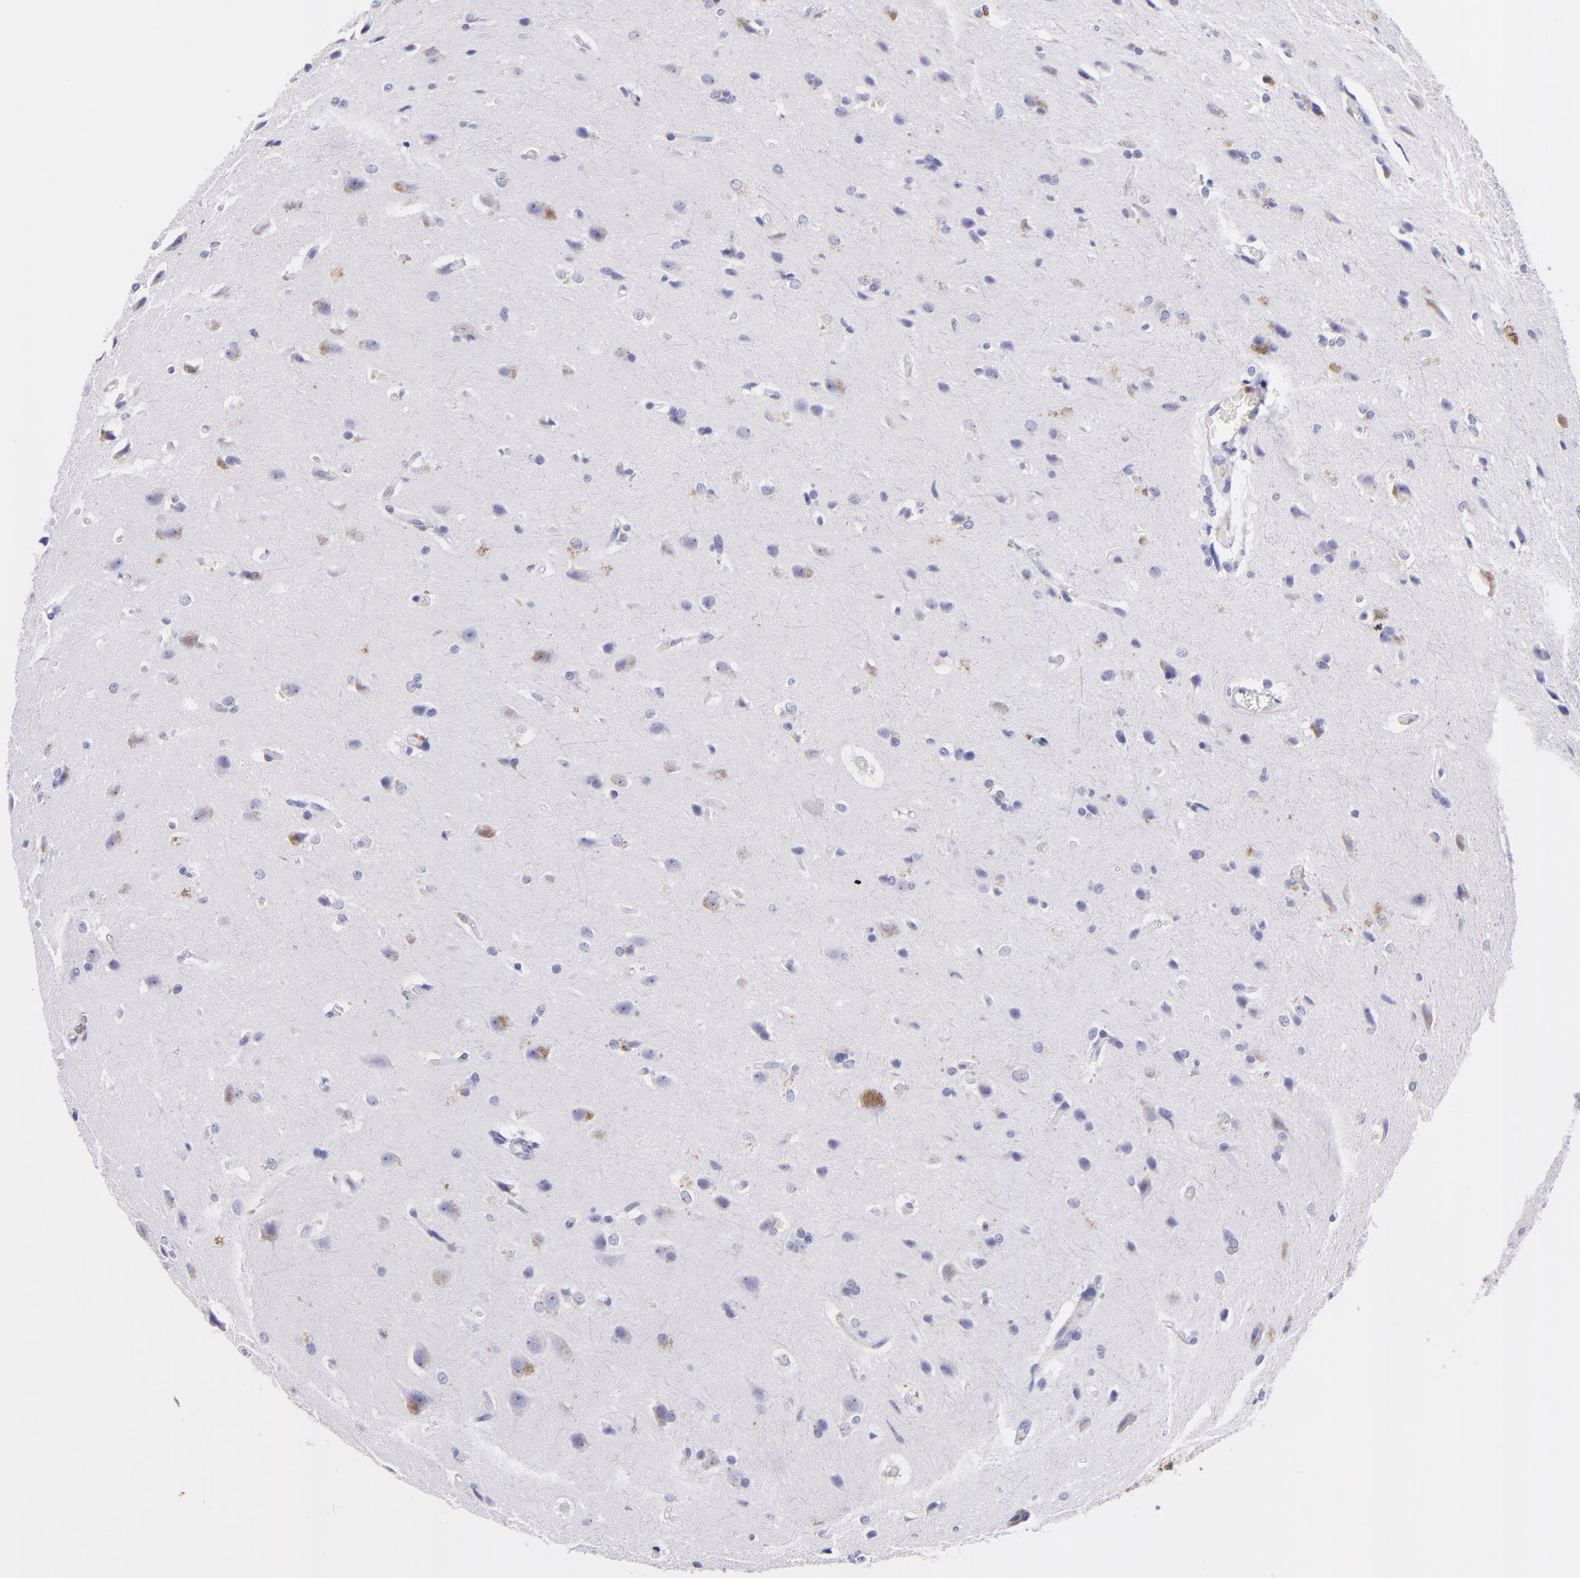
{"staining": {"intensity": "negative", "quantity": "none", "location": "none"}, "tissue": "glioma", "cell_type": "Tumor cells", "image_type": "cancer", "snomed": [{"axis": "morphology", "description": "Glioma, malignant, High grade"}, {"axis": "topography", "description": "Brain"}], "caption": "IHC of glioma demonstrates no staining in tumor cells.", "gene": "SPN", "patient": {"sex": "male", "age": 68}}